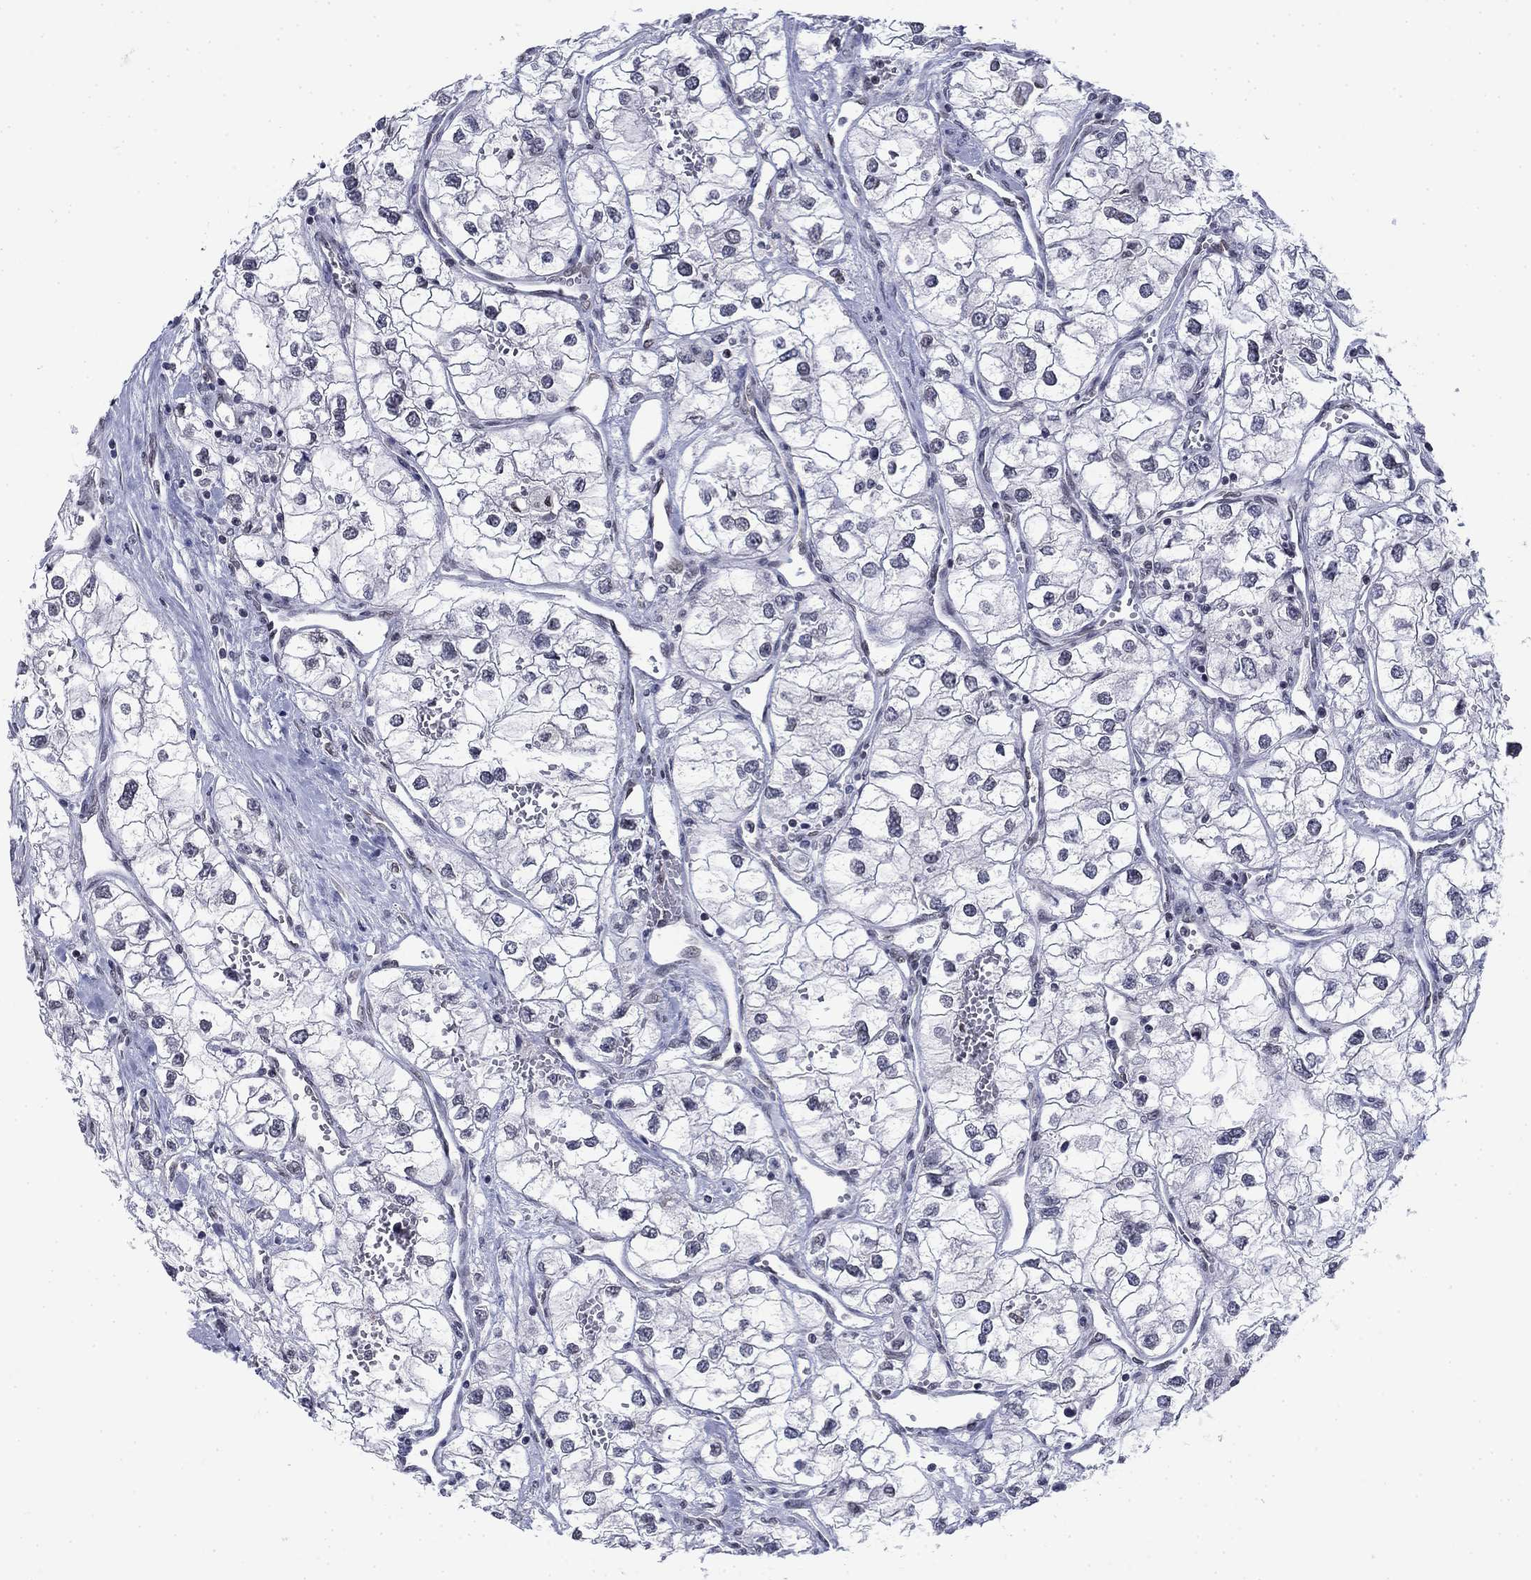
{"staining": {"intensity": "negative", "quantity": "none", "location": "none"}, "tissue": "renal cancer", "cell_type": "Tumor cells", "image_type": "cancer", "snomed": [{"axis": "morphology", "description": "Adenocarcinoma, NOS"}, {"axis": "topography", "description": "Kidney"}], "caption": "High magnification brightfield microscopy of renal cancer stained with DAB (3,3'-diaminobenzidine) (brown) and counterstained with hematoxylin (blue): tumor cells show no significant positivity.", "gene": "TOR1AIP1", "patient": {"sex": "male", "age": 59}}